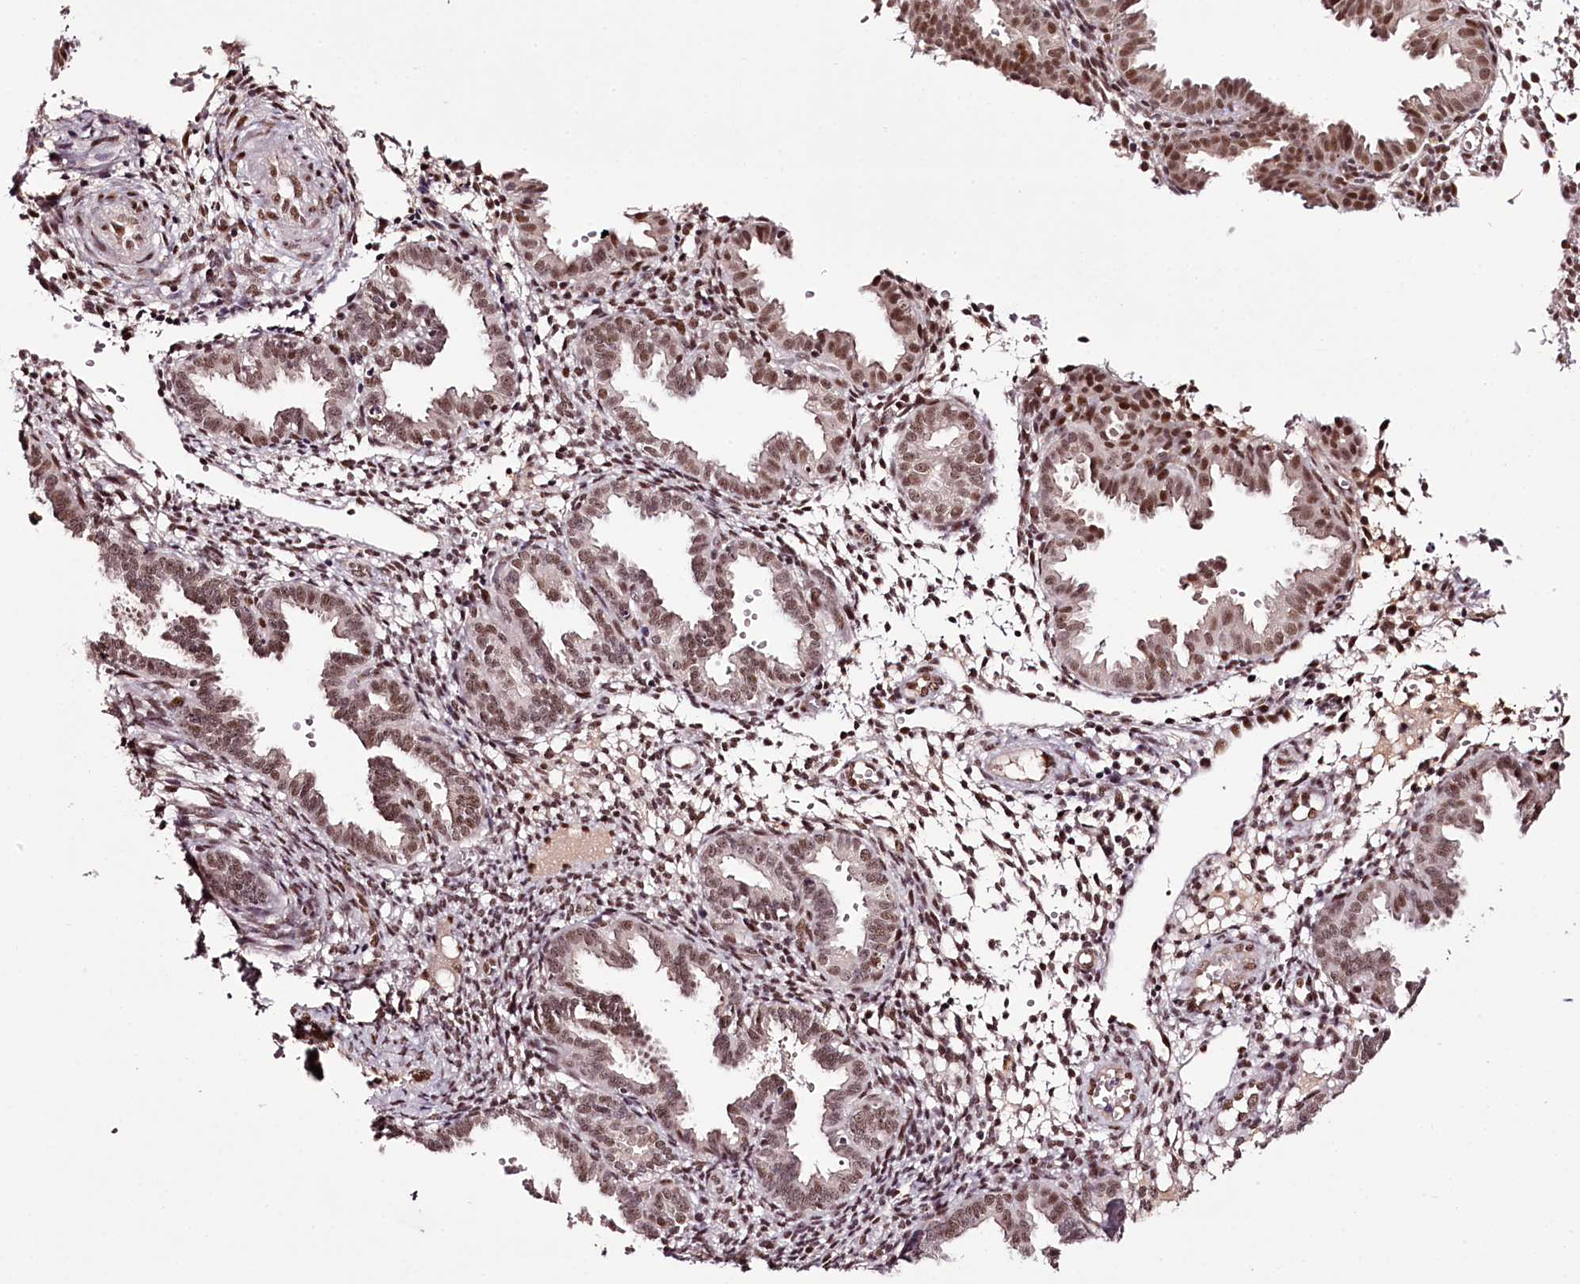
{"staining": {"intensity": "moderate", "quantity": "25%-75%", "location": "nuclear"}, "tissue": "endometrium", "cell_type": "Cells in endometrial stroma", "image_type": "normal", "snomed": [{"axis": "morphology", "description": "Normal tissue, NOS"}, {"axis": "topography", "description": "Endometrium"}], "caption": "High-power microscopy captured an immunohistochemistry micrograph of benign endometrium, revealing moderate nuclear positivity in about 25%-75% of cells in endometrial stroma.", "gene": "TTC33", "patient": {"sex": "female", "age": 33}}